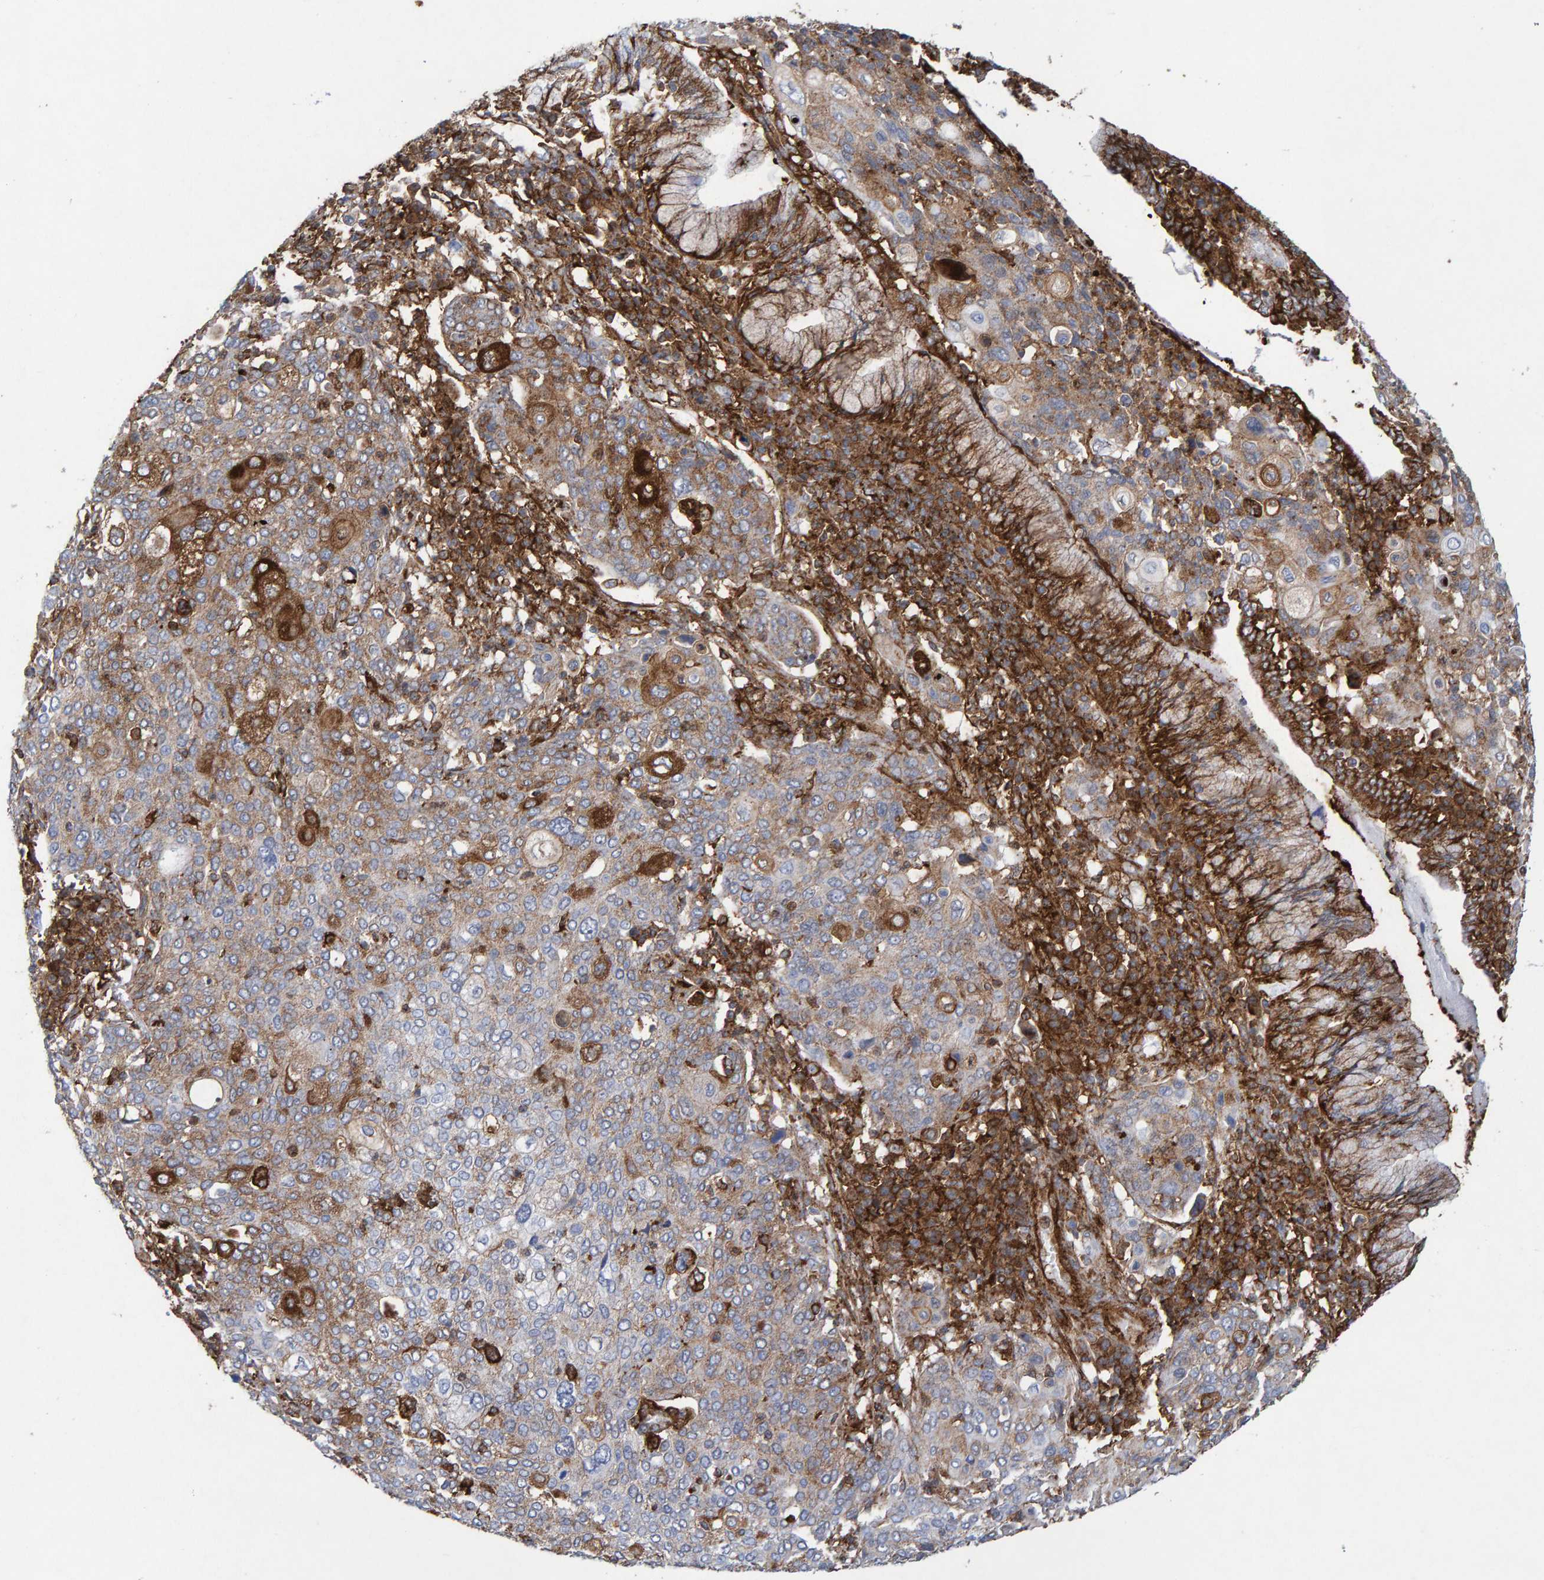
{"staining": {"intensity": "moderate", "quantity": "<25%", "location": "cytoplasmic/membranous"}, "tissue": "cervical cancer", "cell_type": "Tumor cells", "image_type": "cancer", "snomed": [{"axis": "morphology", "description": "Squamous cell carcinoma, NOS"}, {"axis": "topography", "description": "Cervix"}], "caption": "Cervical cancer (squamous cell carcinoma) stained with IHC shows moderate cytoplasmic/membranous positivity in about <25% of tumor cells.", "gene": "MVP", "patient": {"sex": "female", "age": 40}}